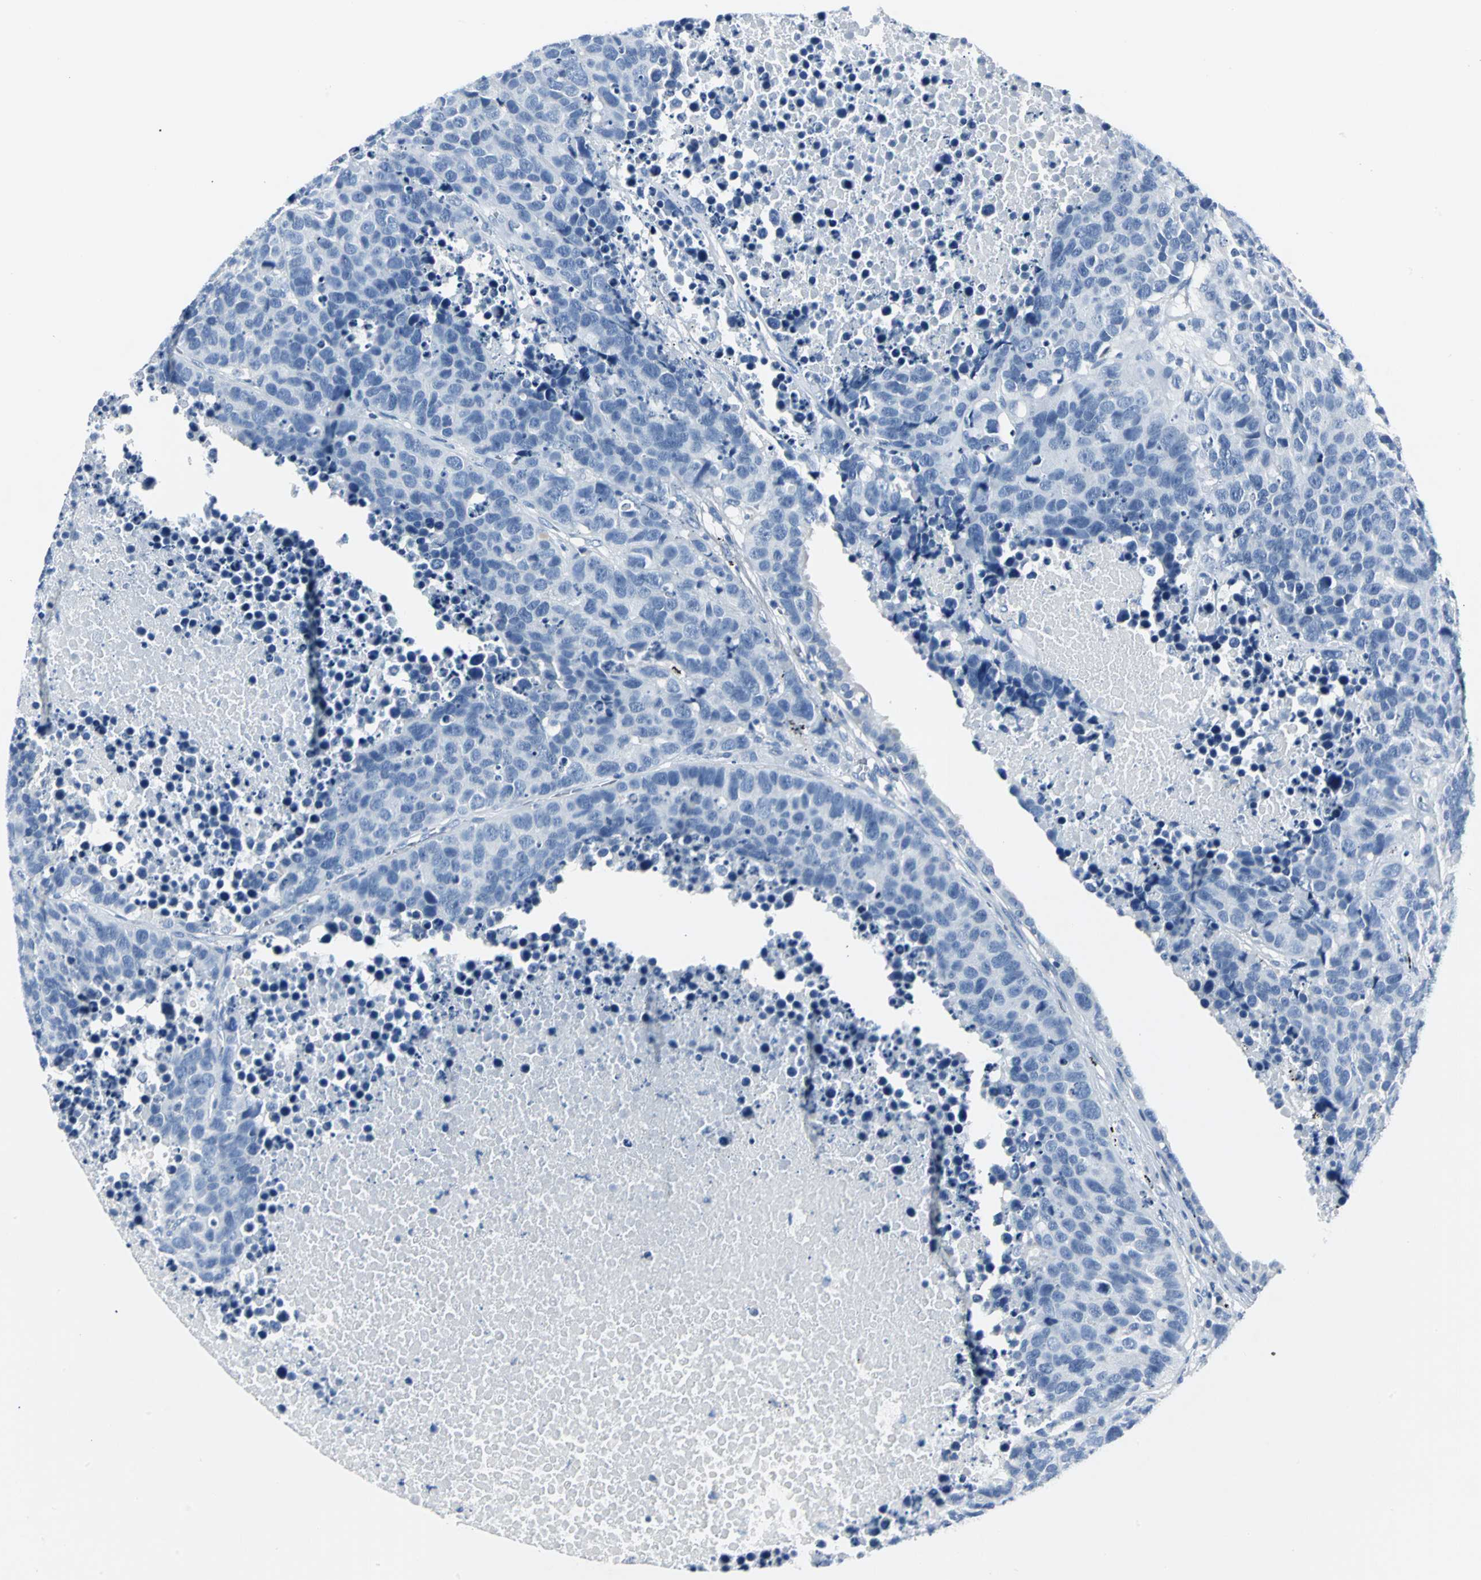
{"staining": {"intensity": "negative", "quantity": "none", "location": "none"}, "tissue": "carcinoid", "cell_type": "Tumor cells", "image_type": "cancer", "snomed": [{"axis": "morphology", "description": "Carcinoid, malignant, NOS"}, {"axis": "topography", "description": "Lung"}], "caption": "IHC photomicrograph of carcinoid stained for a protein (brown), which shows no positivity in tumor cells. The staining is performed using DAB brown chromogen with nuclei counter-stained in using hematoxylin.", "gene": "RIPOR1", "patient": {"sex": "male", "age": 60}}